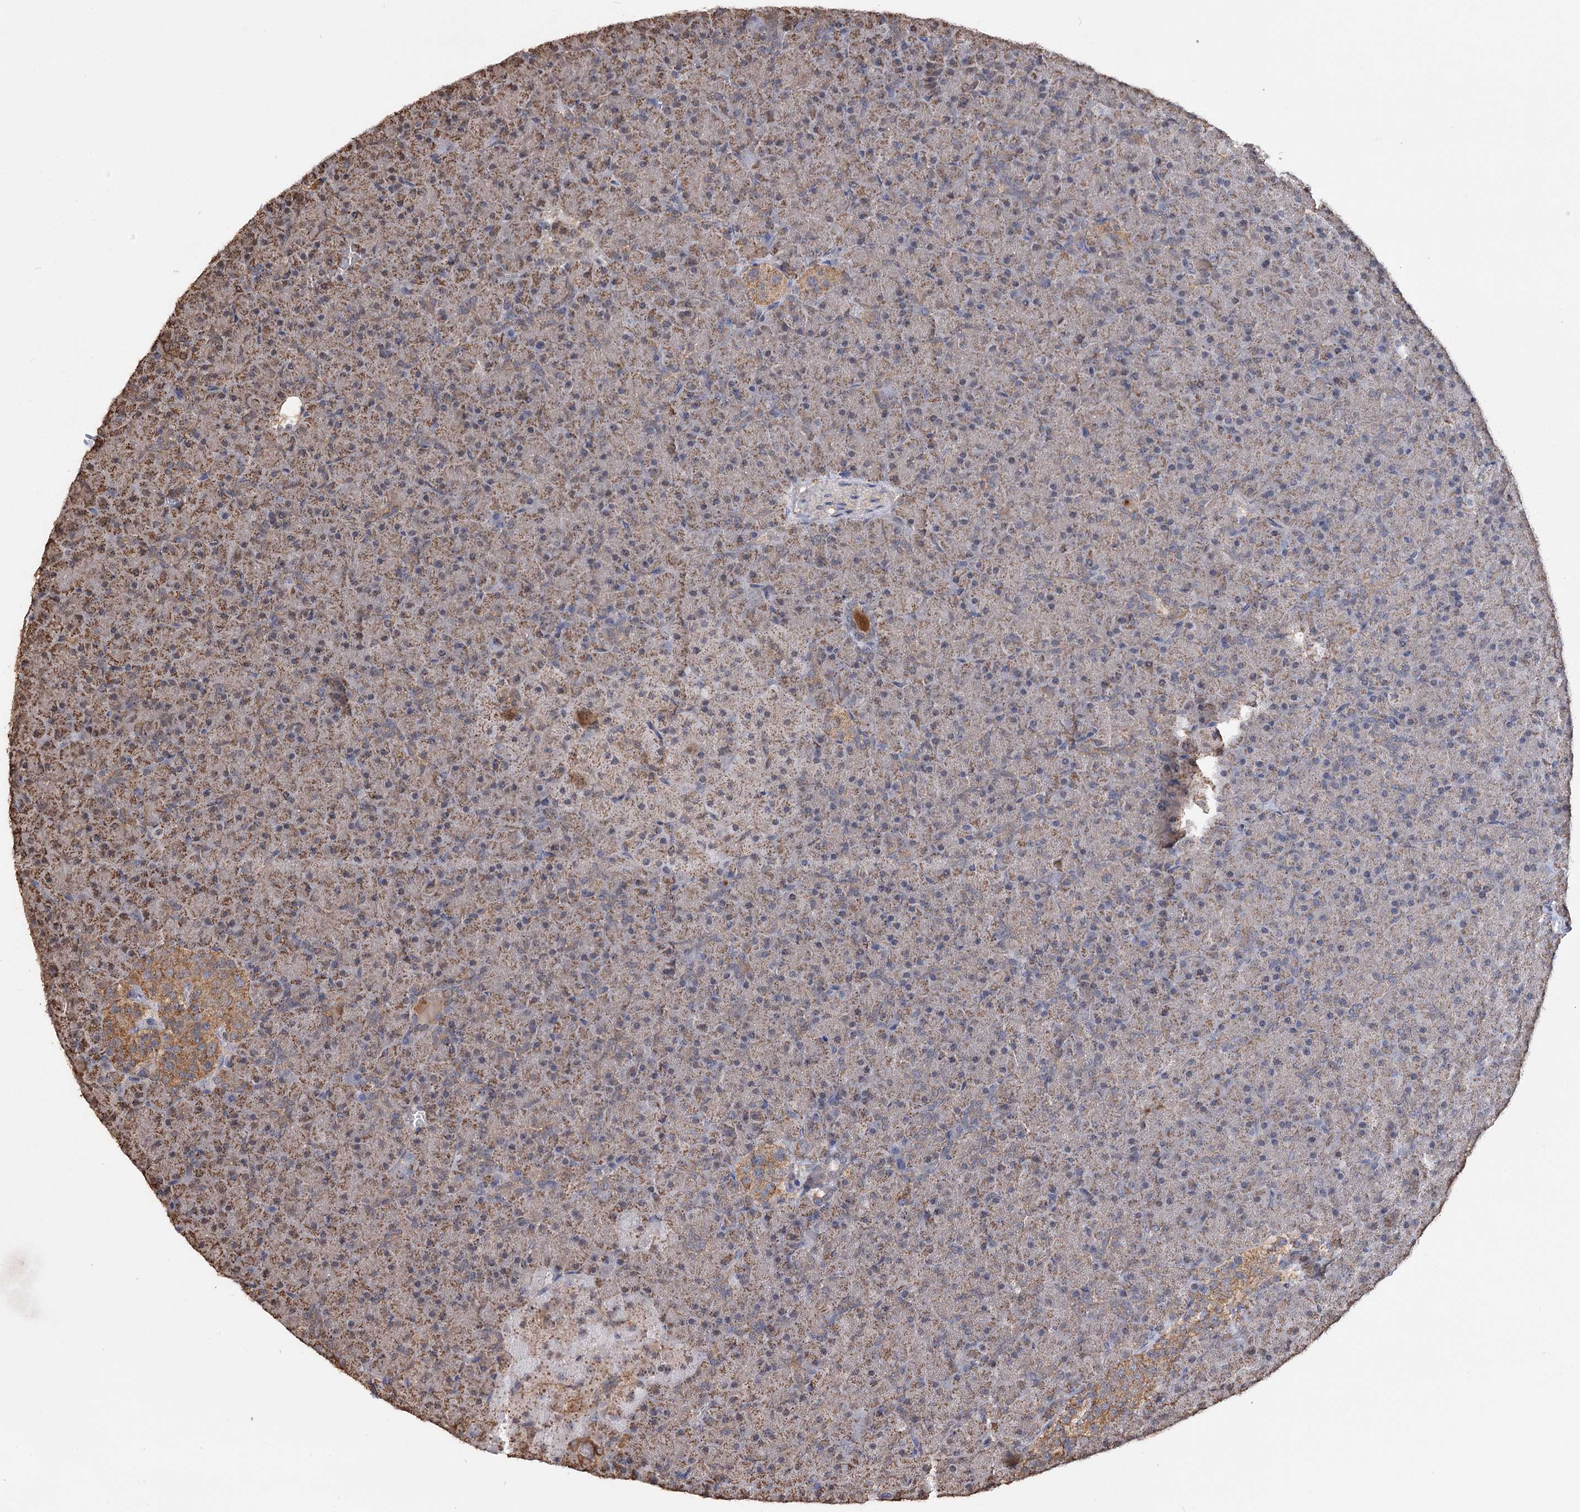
{"staining": {"intensity": "moderate", "quantity": ">75%", "location": "cytoplasmic/membranous"}, "tissue": "pancreas", "cell_type": "Exocrine glandular cells", "image_type": "normal", "snomed": [{"axis": "morphology", "description": "Normal tissue, NOS"}, {"axis": "topography", "description": "Pancreas"}], "caption": "Protein expression analysis of benign human pancreas reveals moderate cytoplasmic/membranous positivity in about >75% of exocrine glandular cells.", "gene": "ARL13A", "patient": {"sex": "male", "age": 36}}